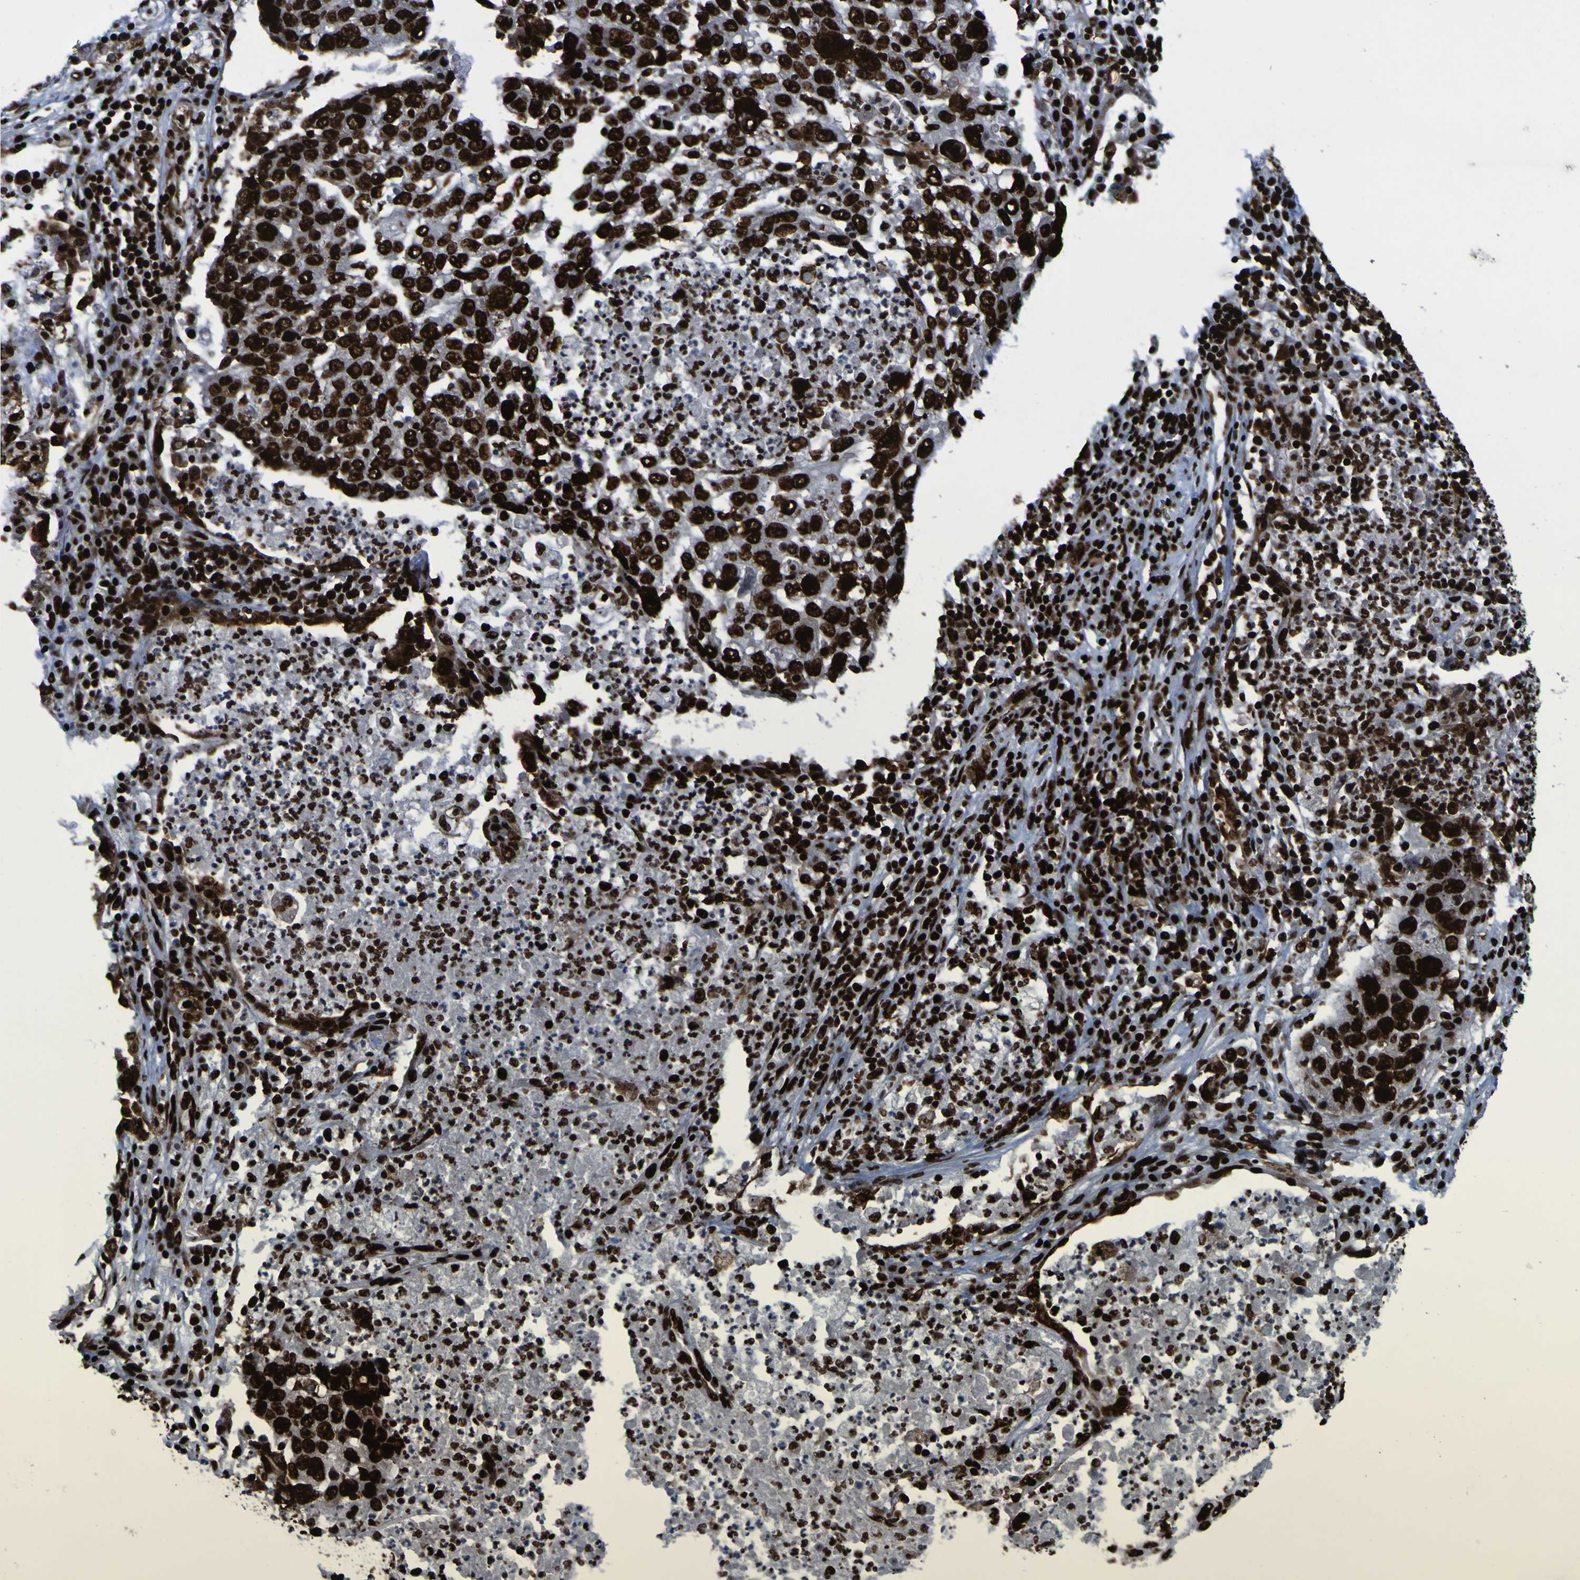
{"staining": {"intensity": "strong", "quantity": ">75%", "location": "nuclear"}, "tissue": "lung cancer", "cell_type": "Tumor cells", "image_type": "cancer", "snomed": [{"axis": "morphology", "description": "Squamous cell carcinoma, NOS"}, {"axis": "topography", "description": "Lung"}], "caption": "Immunohistochemical staining of human lung cancer shows strong nuclear protein positivity in approximately >75% of tumor cells. The protein is shown in brown color, while the nuclei are stained blue.", "gene": "NPM1", "patient": {"sex": "female", "age": 63}}